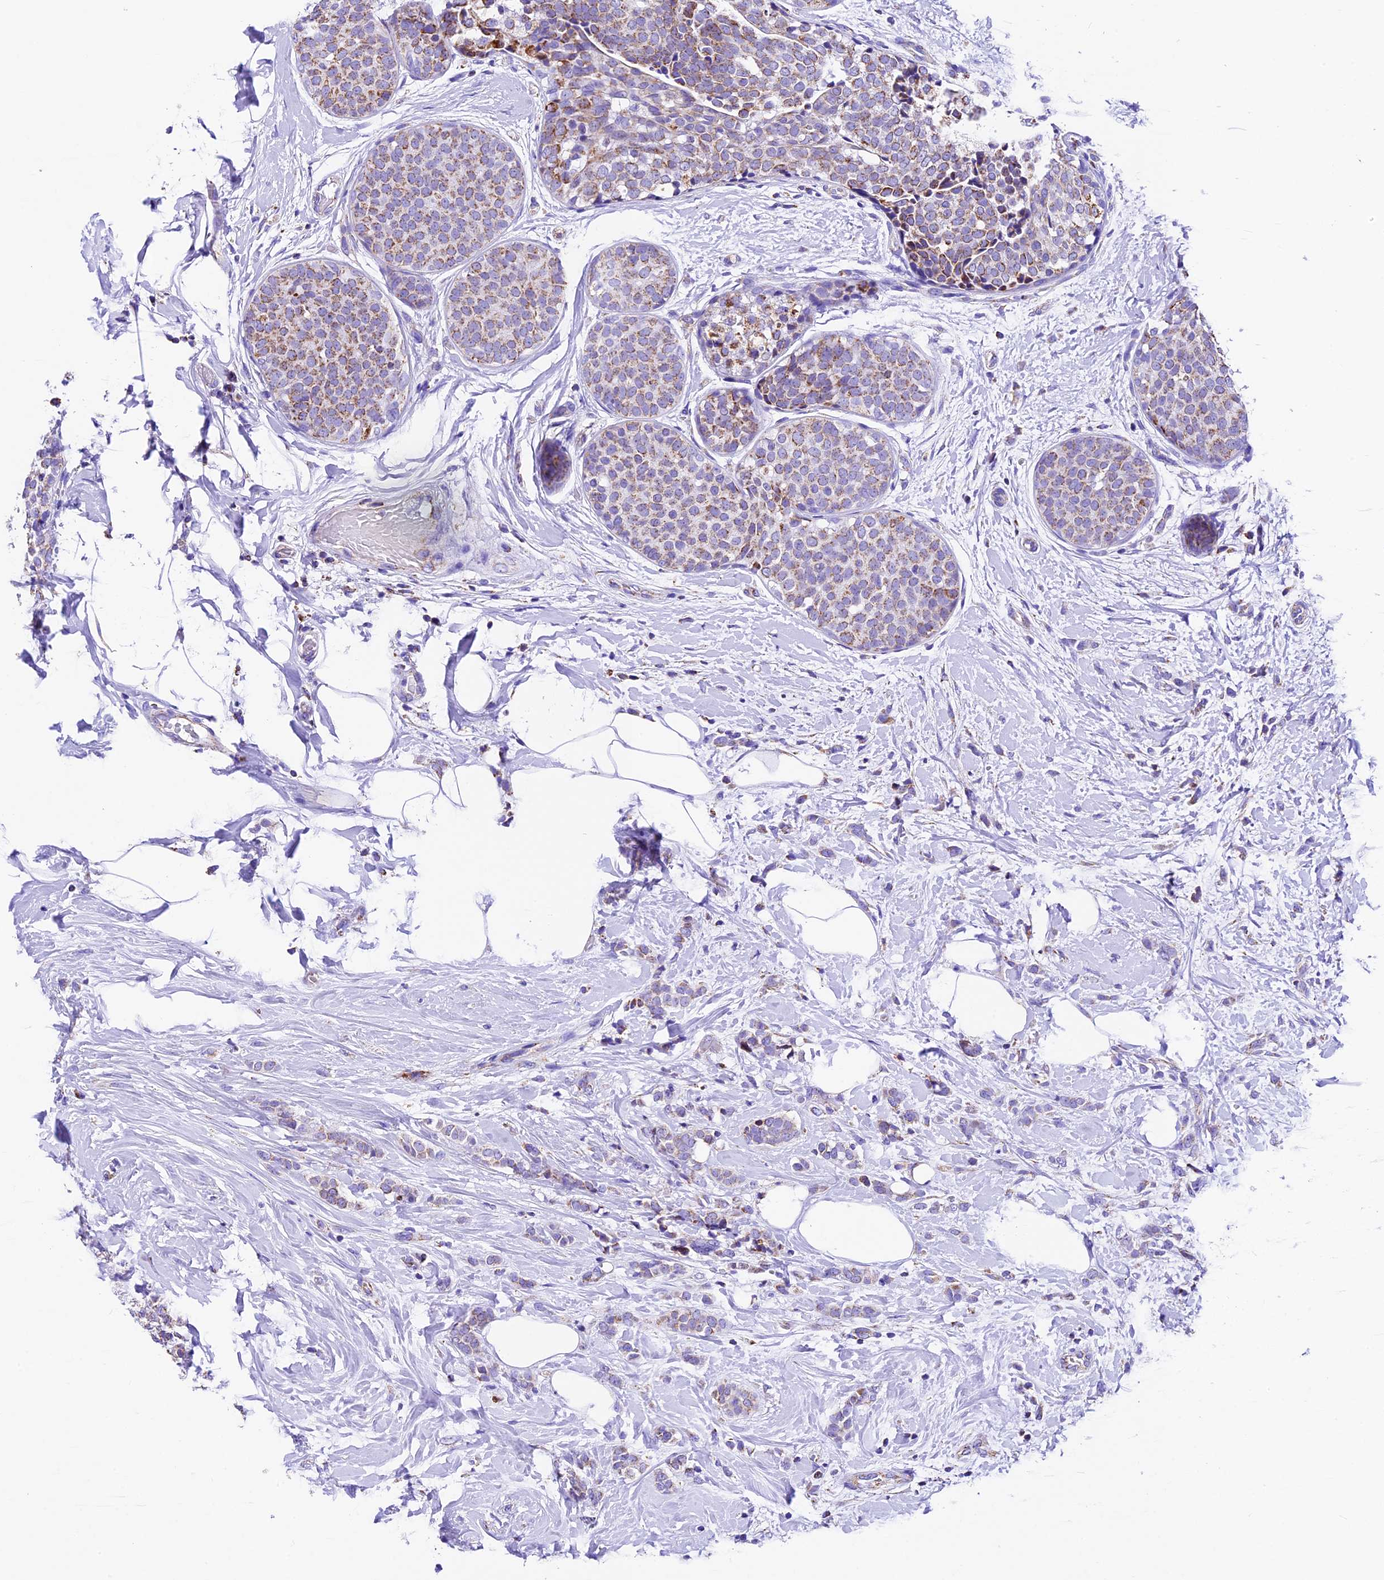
{"staining": {"intensity": "weak", "quantity": ">75%", "location": "cytoplasmic/membranous"}, "tissue": "breast cancer", "cell_type": "Tumor cells", "image_type": "cancer", "snomed": [{"axis": "morphology", "description": "Lobular carcinoma, in situ"}, {"axis": "morphology", "description": "Lobular carcinoma"}, {"axis": "topography", "description": "Breast"}], "caption": "Weak cytoplasmic/membranous staining for a protein is seen in about >75% of tumor cells of lobular carcinoma in situ (breast) using IHC.", "gene": "DCAF5", "patient": {"sex": "female", "age": 41}}